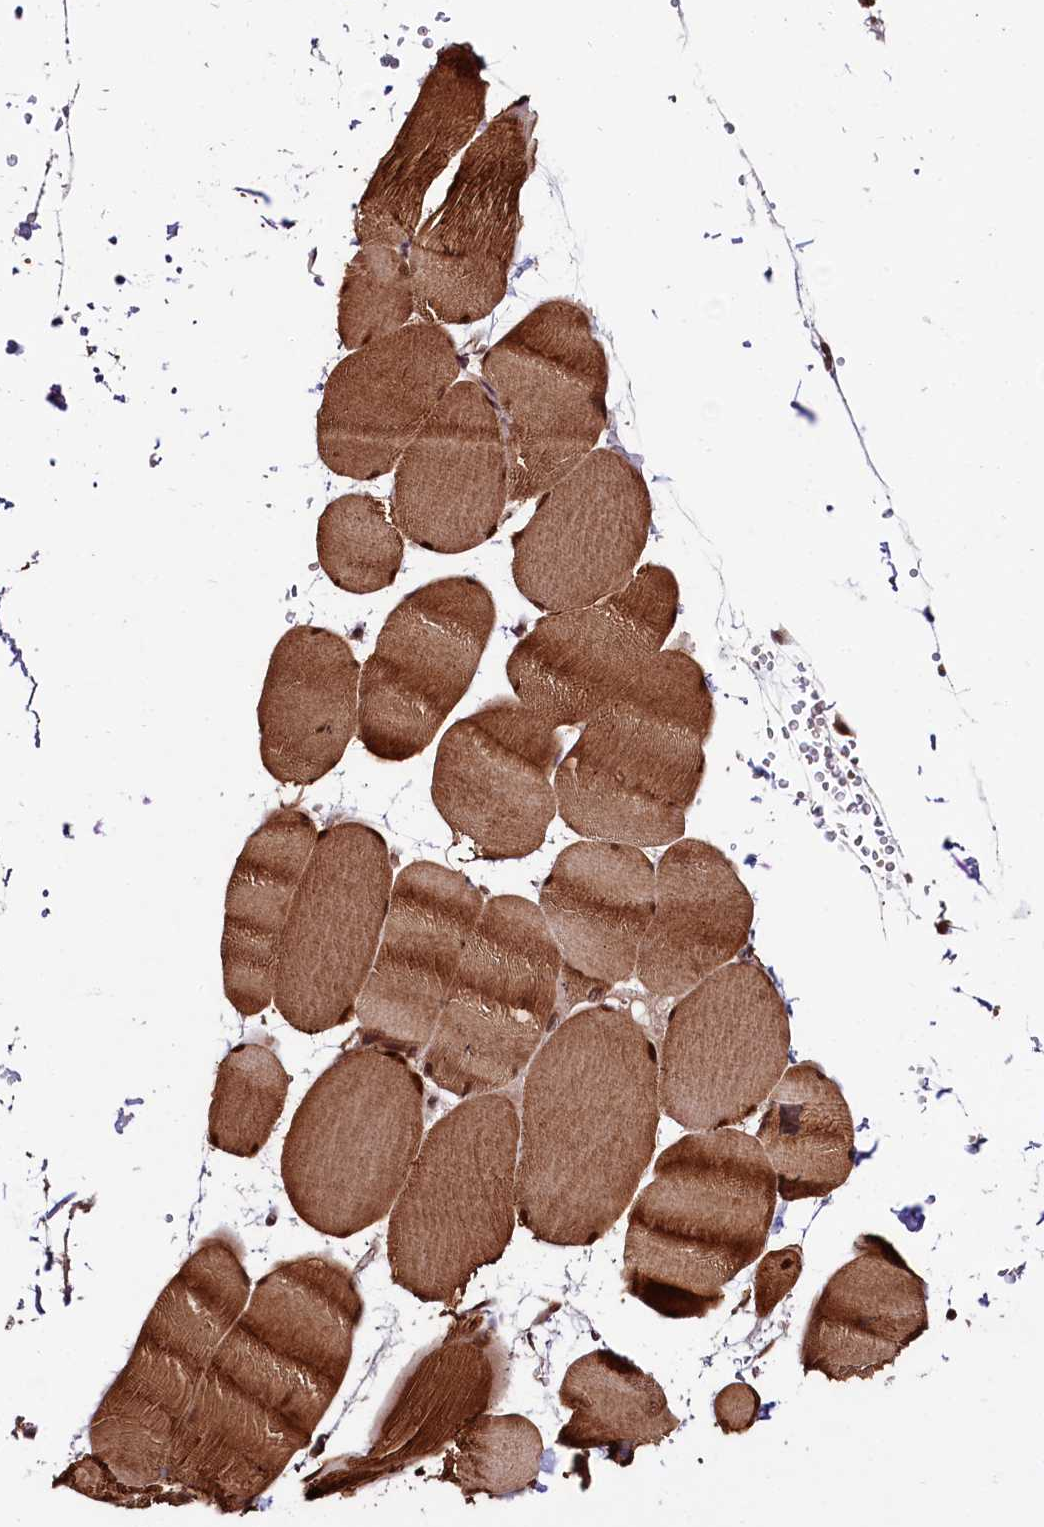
{"staining": {"intensity": "strong", "quantity": ">75%", "location": "cytoplasmic/membranous,nuclear"}, "tissue": "skeletal muscle", "cell_type": "Myocytes", "image_type": "normal", "snomed": [{"axis": "morphology", "description": "Normal tissue, NOS"}, {"axis": "topography", "description": "Skeletal muscle"}, {"axis": "topography", "description": "Head-Neck"}], "caption": "This photomicrograph exhibits unremarkable skeletal muscle stained with IHC to label a protein in brown. The cytoplasmic/membranous,nuclear of myocytes show strong positivity for the protein. Nuclei are counter-stained blue.", "gene": "UBE3A", "patient": {"sex": "male", "age": 66}}